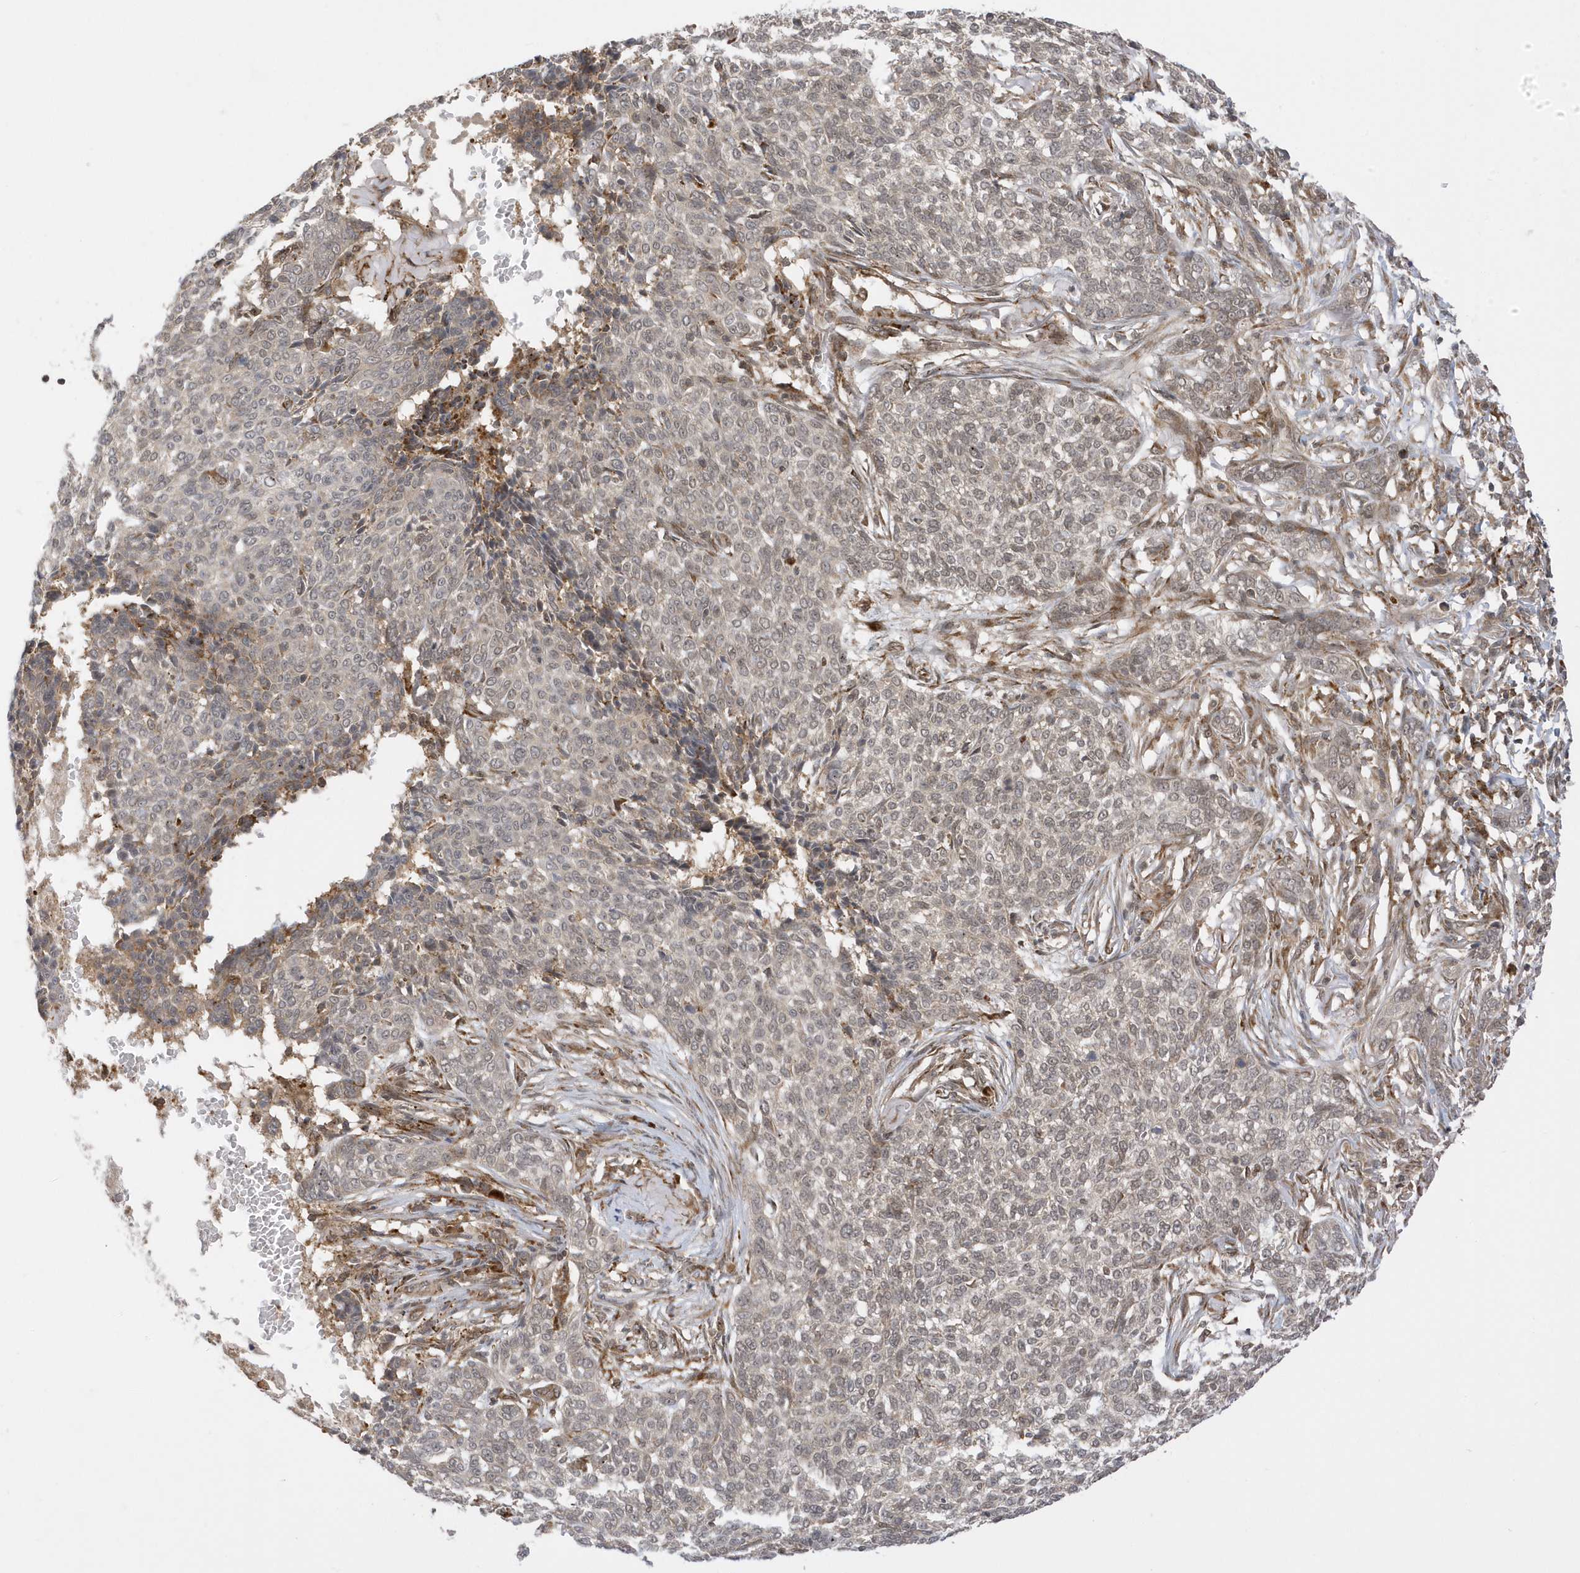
{"staining": {"intensity": "weak", "quantity": "<25%", "location": "nuclear"}, "tissue": "skin cancer", "cell_type": "Tumor cells", "image_type": "cancer", "snomed": [{"axis": "morphology", "description": "Basal cell carcinoma"}, {"axis": "topography", "description": "Skin"}], "caption": "IHC image of human skin cancer (basal cell carcinoma) stained for a protein (brown), which shows no staining in tumor cells.", "gene": "METTL21A", "patient": {"sex": "male", "age": 85}}